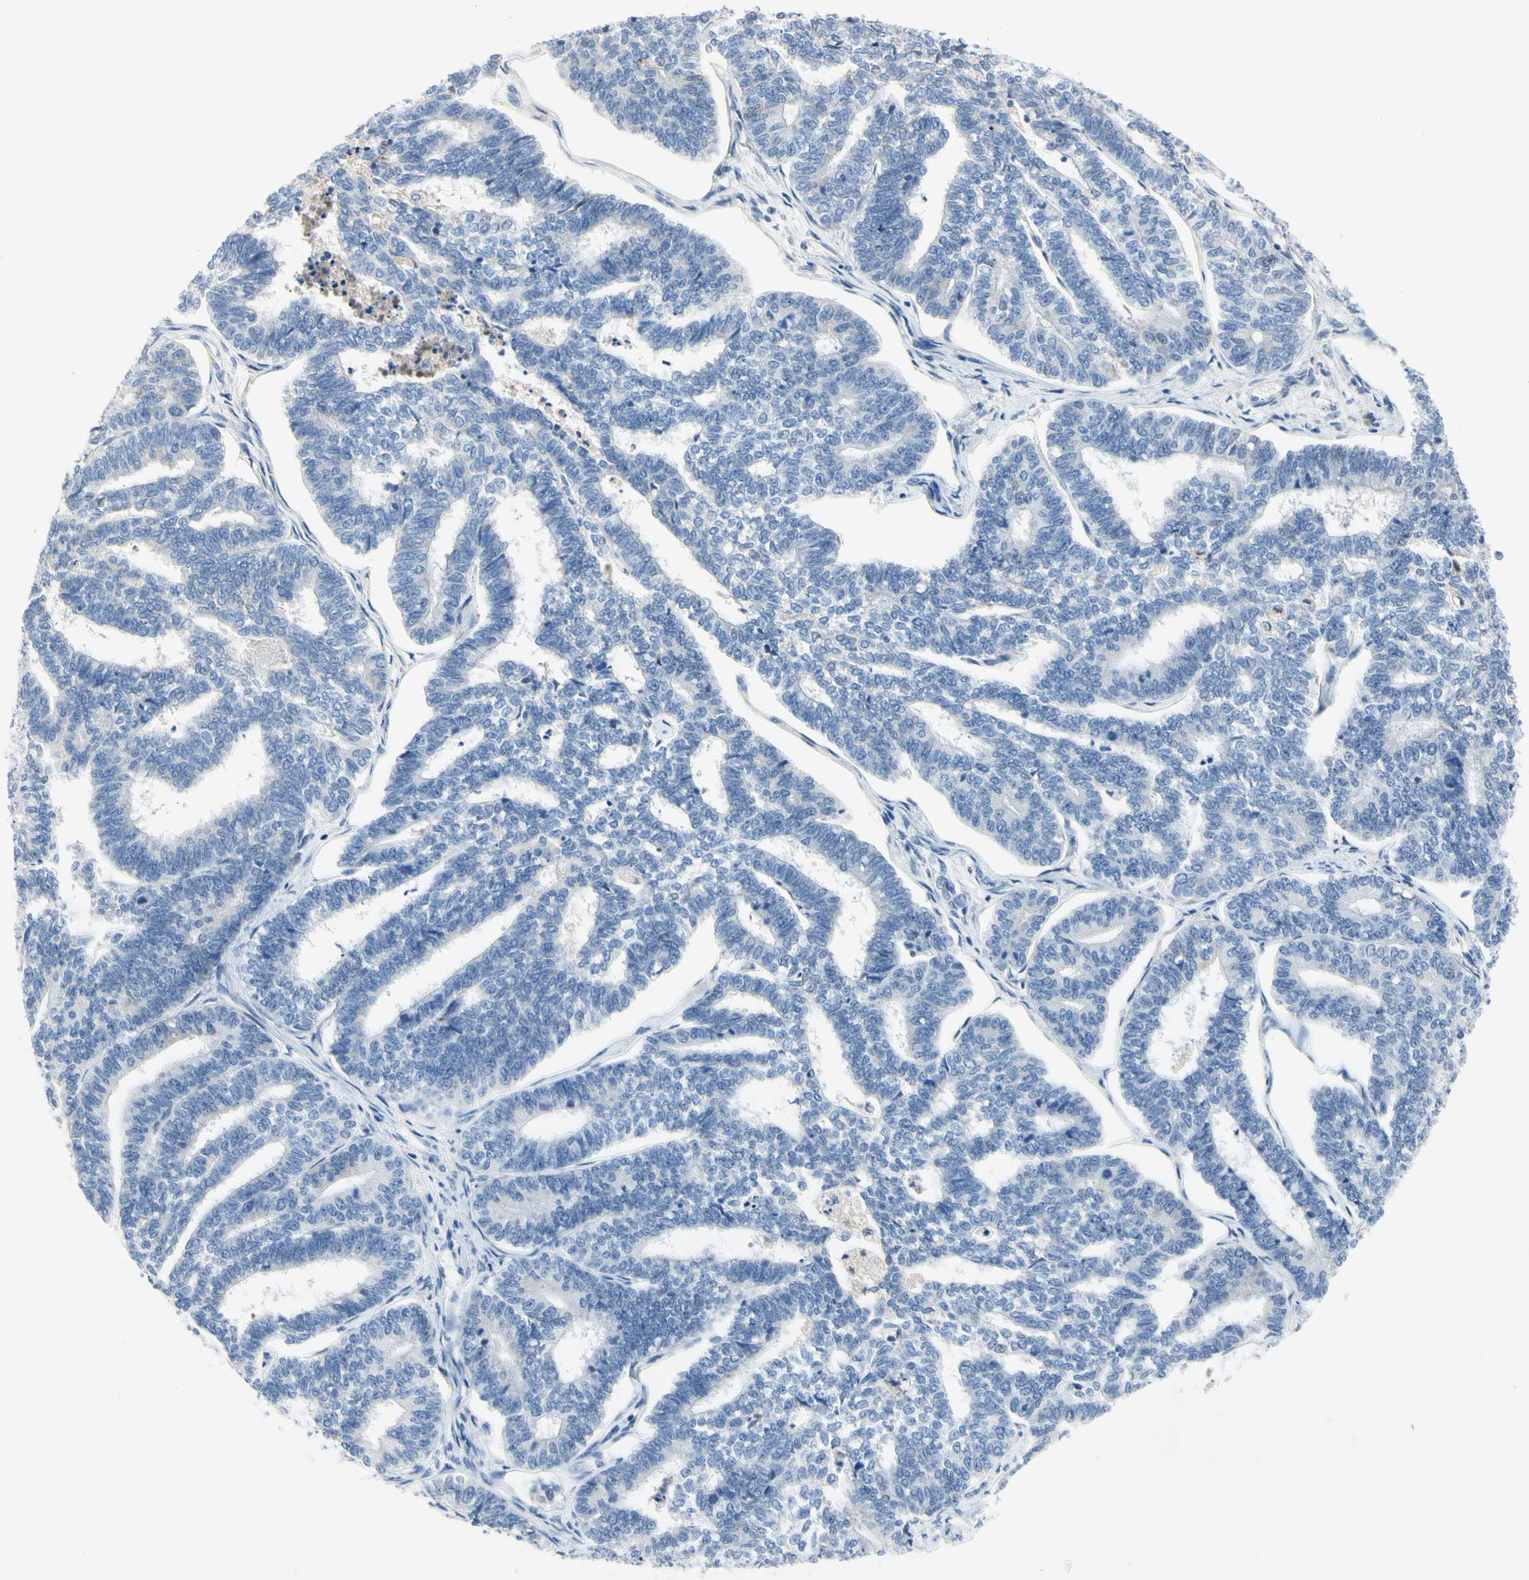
{"staining": {"intensity": "negative", "quantity": "none", "location": "none"}, "tissue": "endometrial cancer", "cell_type": "Tumor cells", "image_type": "cancer", "snomed": [{"axis": "morphology", "description": "Adenocarcinoma, NOS"}, {"axis": "topography", "description": "Endometrium"}], "caption": "Photomicrograph shows no protein expression in tumor cells of endometrial cancer tissue.", "gene": "ECRG4", "patient": {"sex": "female", "age": 70}}